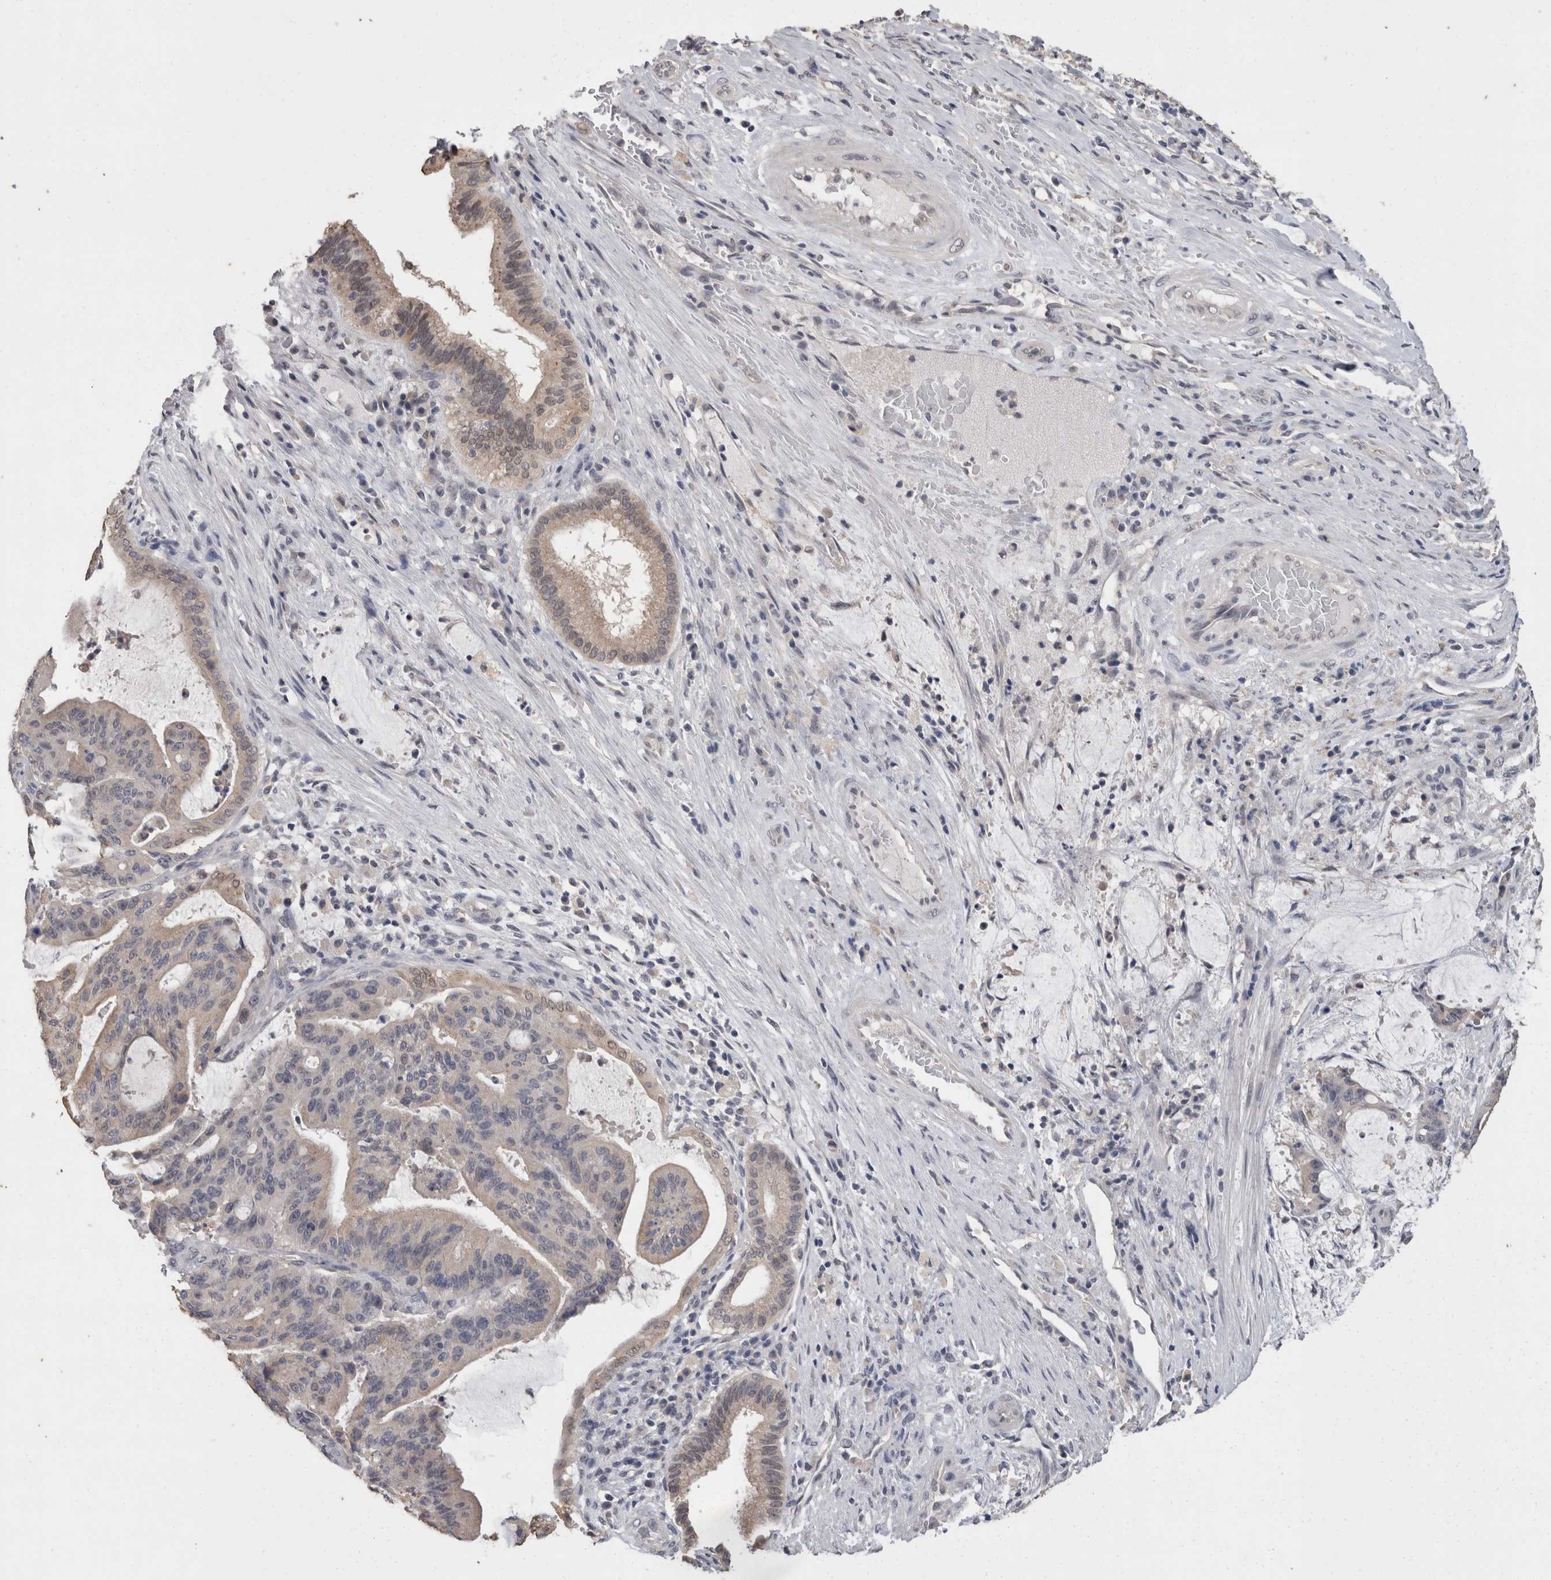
{"staining": {"intensity": "weak", "quantity": "<25%", "location": "cytoplasmic/membranous"}, "tissue": "liver cancer", "cell_type": "Tumor cells", "image_type": "cancer", "snomed": [{"axis": "morphology", "description": "Normal tissue, NOS"}, {"axis": "morphology", "description": "Cholangiocarcinoma"}, {"axis": "topography", "description": "Liver"}, {"axis": "topography", "description": "Peripheral nerve tissue"}], "caption": "This photomicrograph is of liver cancer stained with immunohistochemistry to label a protein in brown with the nuclei are counter-stained blue. There is no expression in tumor cells. (Brightfield microscopy of DAB (3,3'-diaminobenzidine) immunohistochemistry at high magnification).", "gene": "FHOD3", "patient": {"sex": "female", "age": 73}}